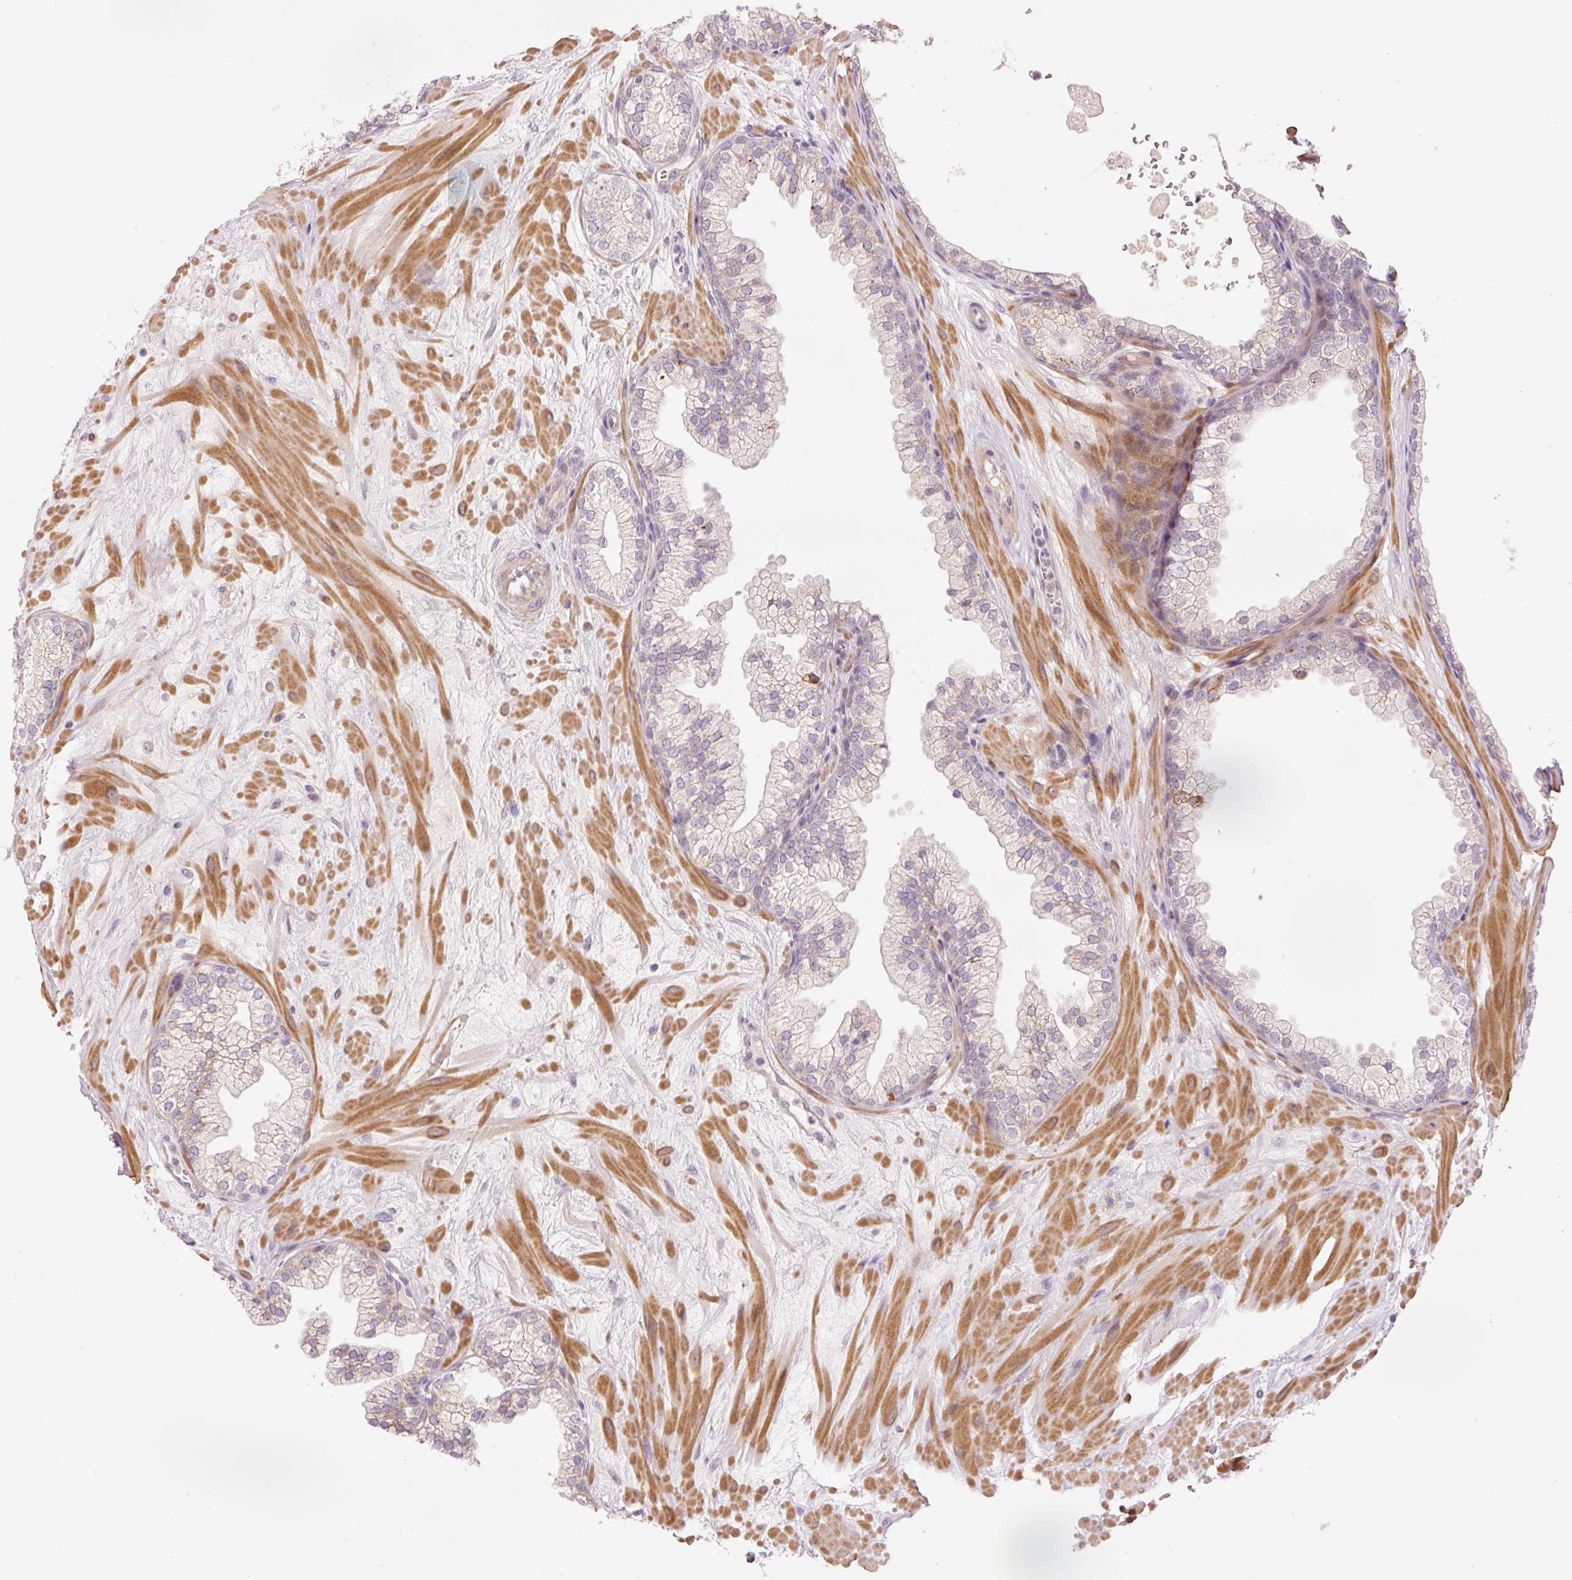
{"staining": {"intensity": "weak", "quantity": "<25%", "location": "cytoplasmic/membranous"}, "tissue": "prostate", "cell_type": "Glandular cells", "image_type": "normal", "snomed": [{"axis": "morphology", "description": "Normal tissue, NOS"}, {"axis": "topography", "description": "Prostate"}, {"axis": "topography", "description": "Peripheral nerve tissue"}], "caption": "This photomicrograph is of benign prostate stained with immunohistochemistry (IHC) to label a protein in brown with the nuclei are counter-stained blue. There is no expression in glandular cells.", "gene": "SLC29A3", "patient": {"sex": "male", "age": 61}}